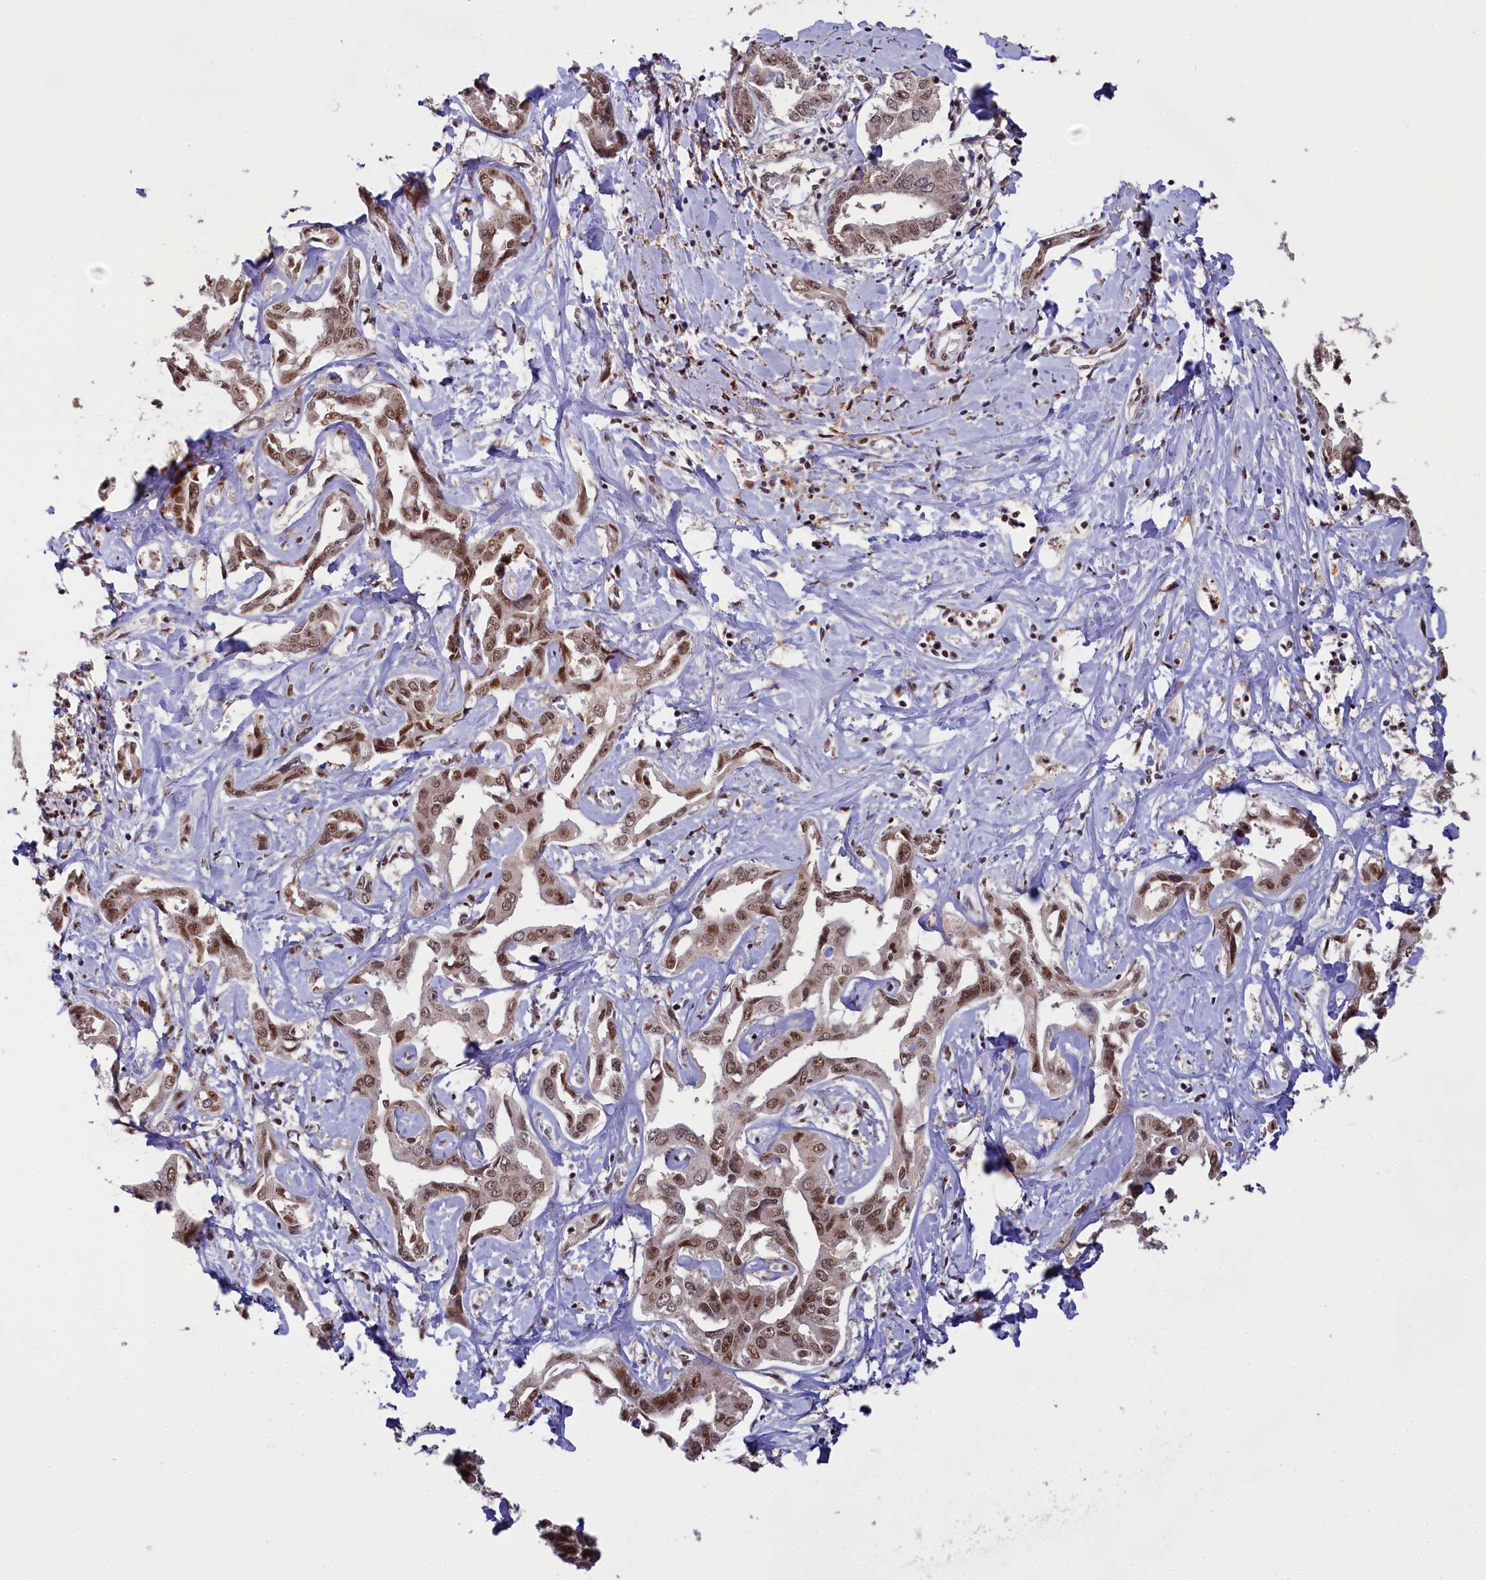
{"staining": {"intensity": "moderate", "quantity": ">75%", "location": "nuclear"}, "tissue": "liver cancer", "cell_type": "Tumor cells", "image_type": "cancer", "snomed": [{"axis": "morphology", "description": "Cholangiocarcinoma"}, {"axis": "topography", "description": "Liver"}], "caption": "Liver cholangiocarcinoma stained with a protein marker reveals moderate staining in tumor cells.", "gene": "PPHLN1", "patient": {"sex": "male", "age": 59}}